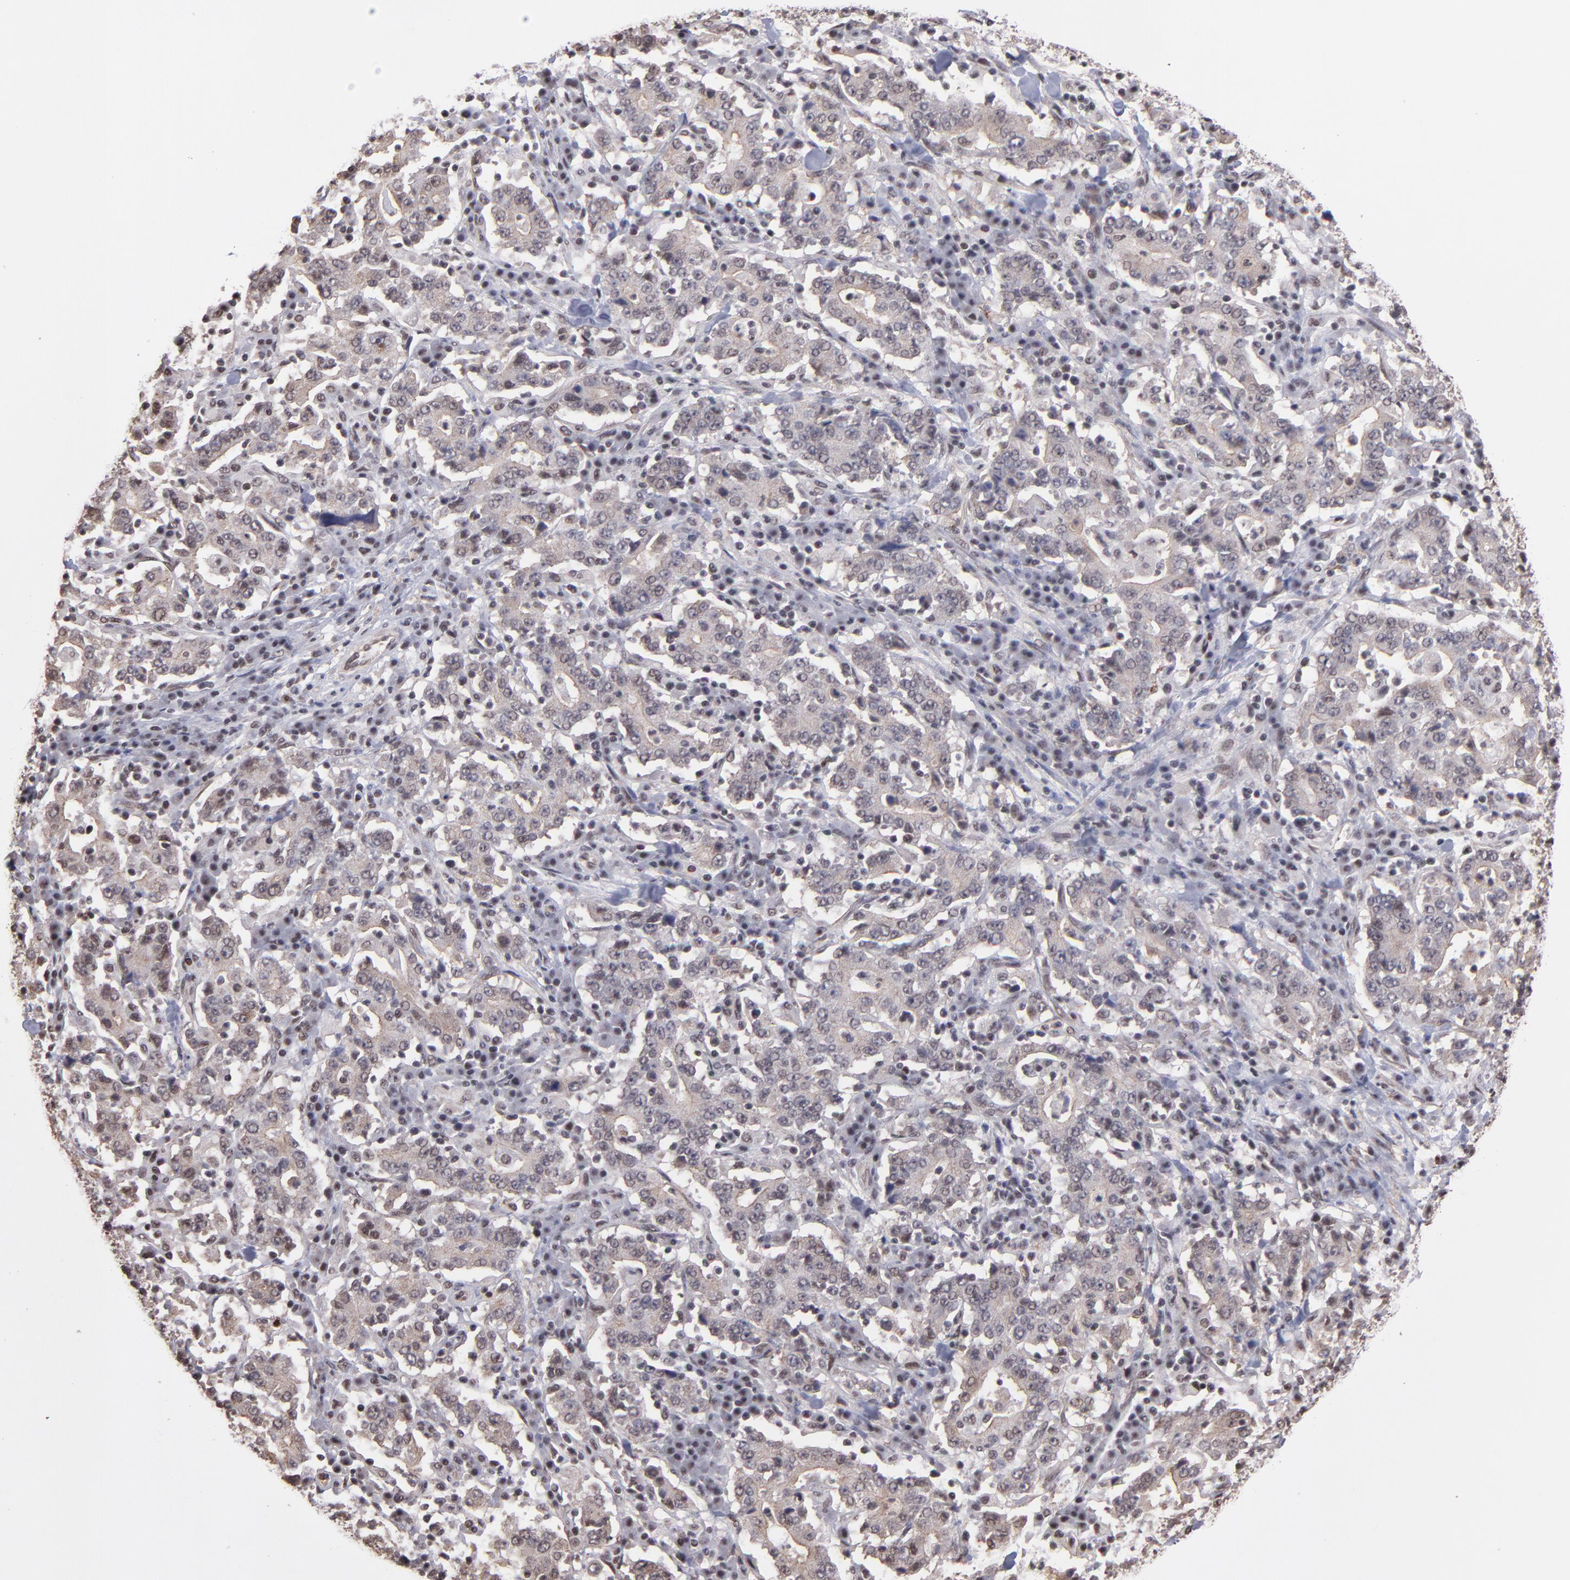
{"staining": {"intensity": "weak", "quantity": "<25%", "location": "cytoplasmic/membranous"}, "tissue": "stomach cancer", "cell_type": "Tumor cells", "image_type": "cancer", "snomed": [{"axis": "morphology", "description": "Normal tissue, NOS"}, {"axis": "morphology", "description": "Adenocarcinoma, NOS"}, {"axis": "topography", "description": "Stomach, upper"}, {"axis": "topography", "description": "Stomach"}], "caption": "Stomach cancer stained for a protein using IHC displays no staining tumor cells.", "gene": "TERF2", "patient": {"sex": "male", "age": 59}}